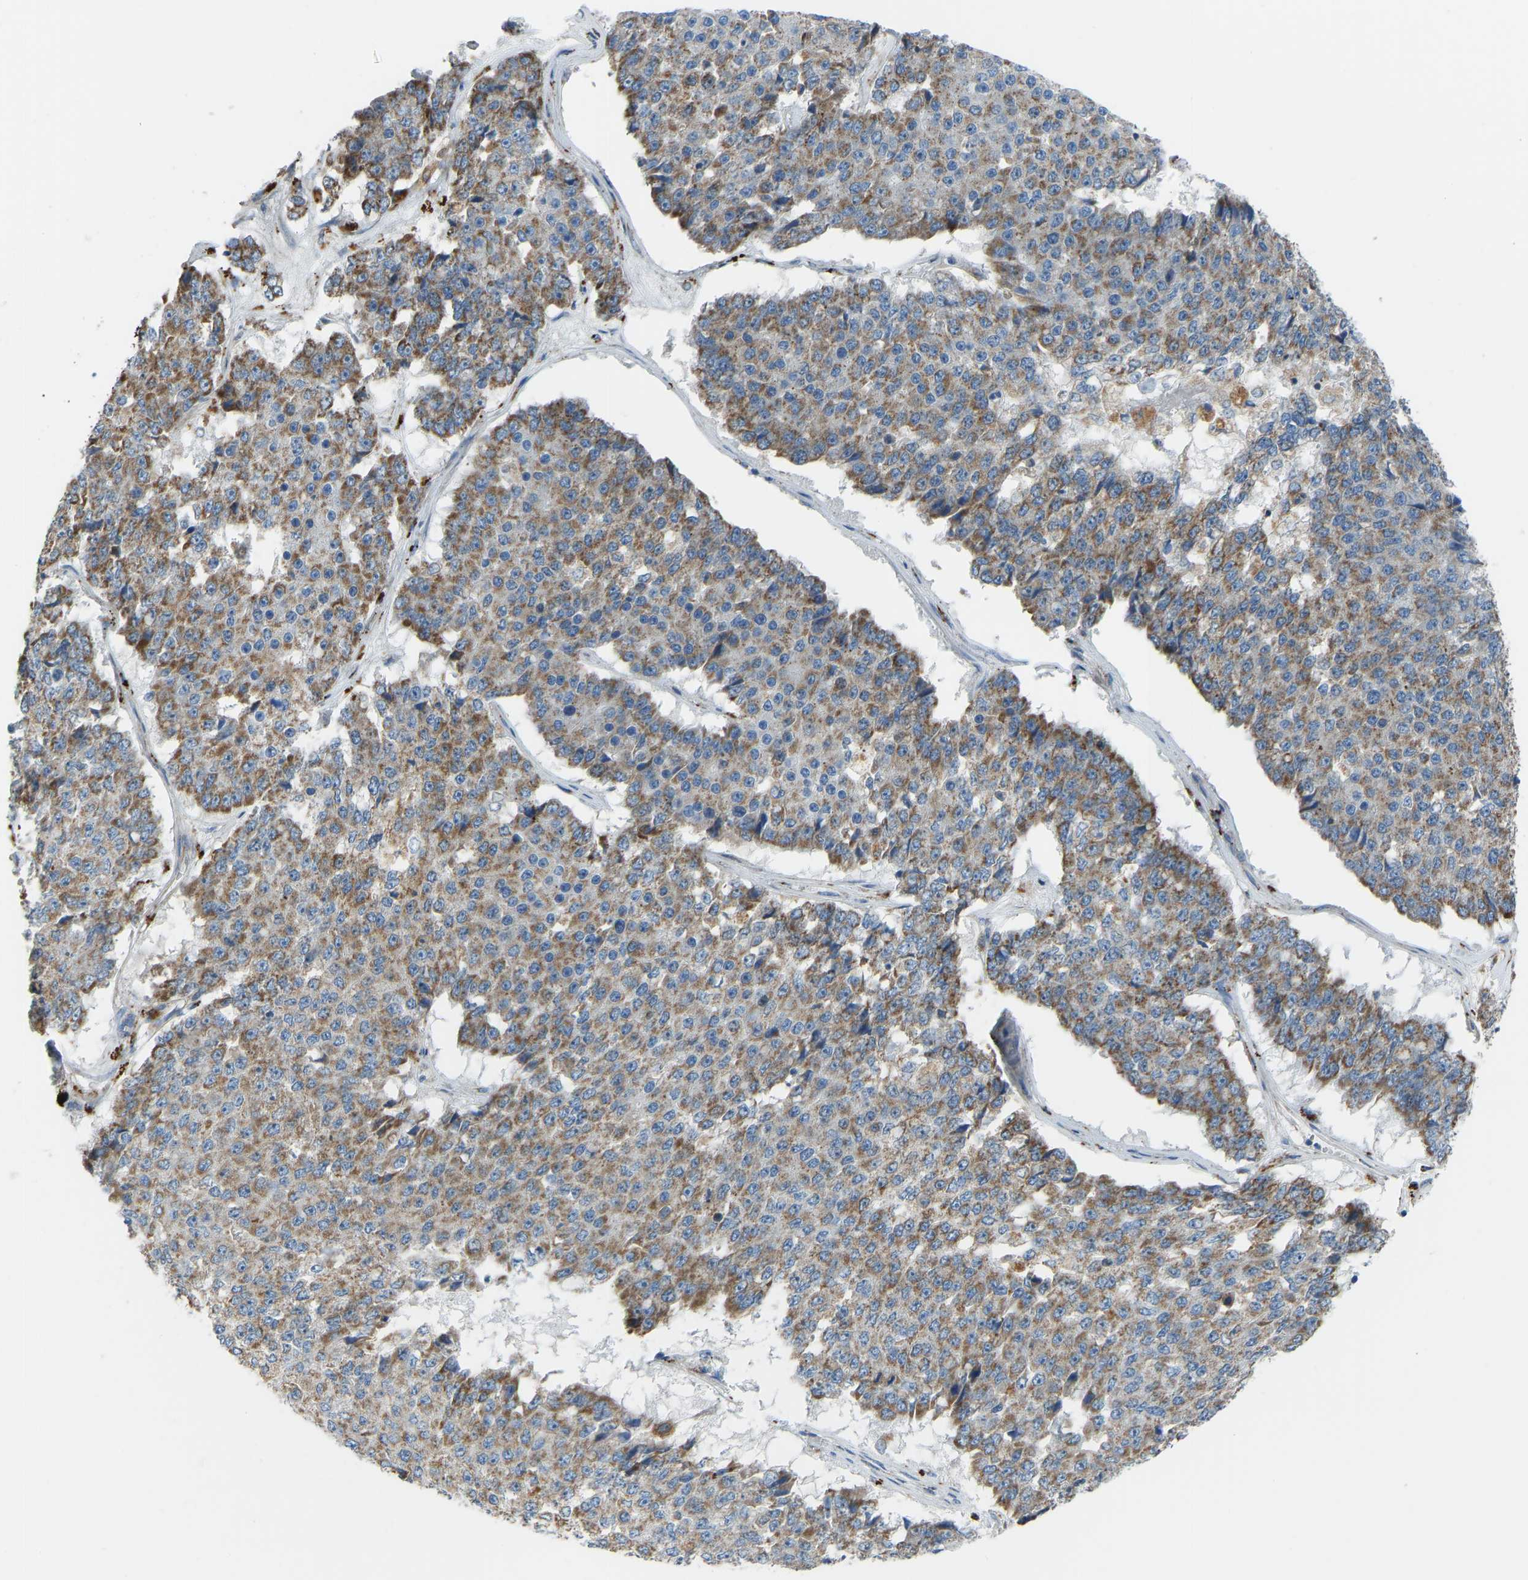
{"staining": {"intensity": "moderate", "quantity": ">75%", "location": "cytoplasmic/membranous"}, "tissue": "pancreatic cancer", "cell_type": "Tumor cells", "image_type": "cancer", "snomed": [{"axis": "morphology", "description": "Adenocarcinoma, NOS"}, {"axis": "topography", "description": "Pancreas"}], "caption": "Moderate cytoplasmic/membranous staining is identified in about >75% of tumor cells in pancreatic adenocarcinoma.", "gene": "SMIM20", "patient": {"sex": "male", "age": 50}}